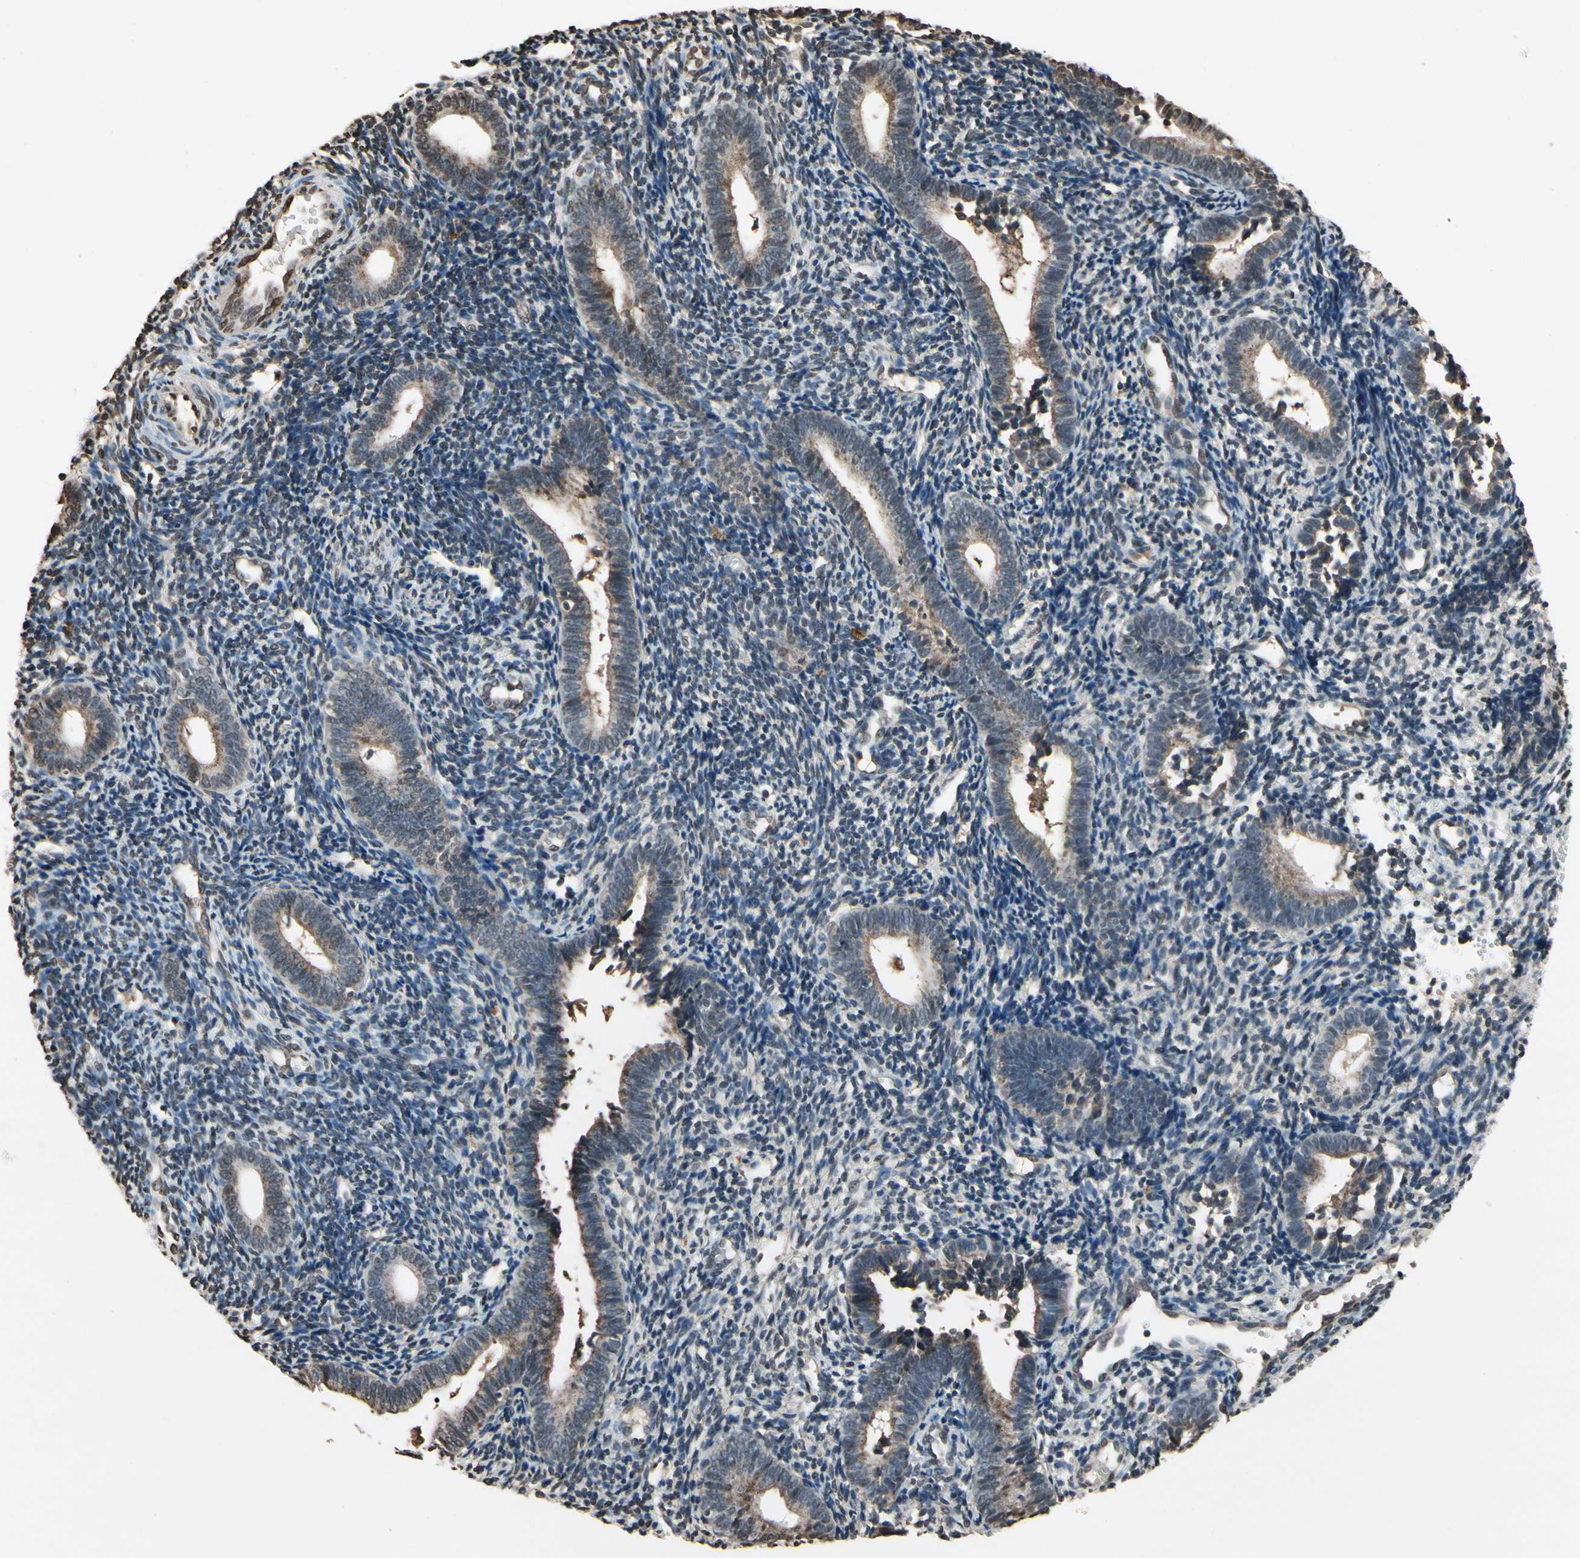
{"staining": {"intensity": "negative", "quantity": "none", "location": "none"}, "tissue": "endometrium", "cell_type": "Cells in endometrial stroma", "image_type": "normal", "snomed": [{"axis": "morphology", "description": "Normal tissue, NOS"}, {"axis": "topography", "description": "Uterus"}, {"axis": "topography", "description": "Endometrium"}], "caption": "Protein analysis of benign endometrium reveals no significant staining in cells in endometrial stroma. (DAB (3,3'-diaminobenzidine) IHC with hematoxylin counter stain).", "gene": "HIPK2", "patient": {"sex": "female", "age": 33}}